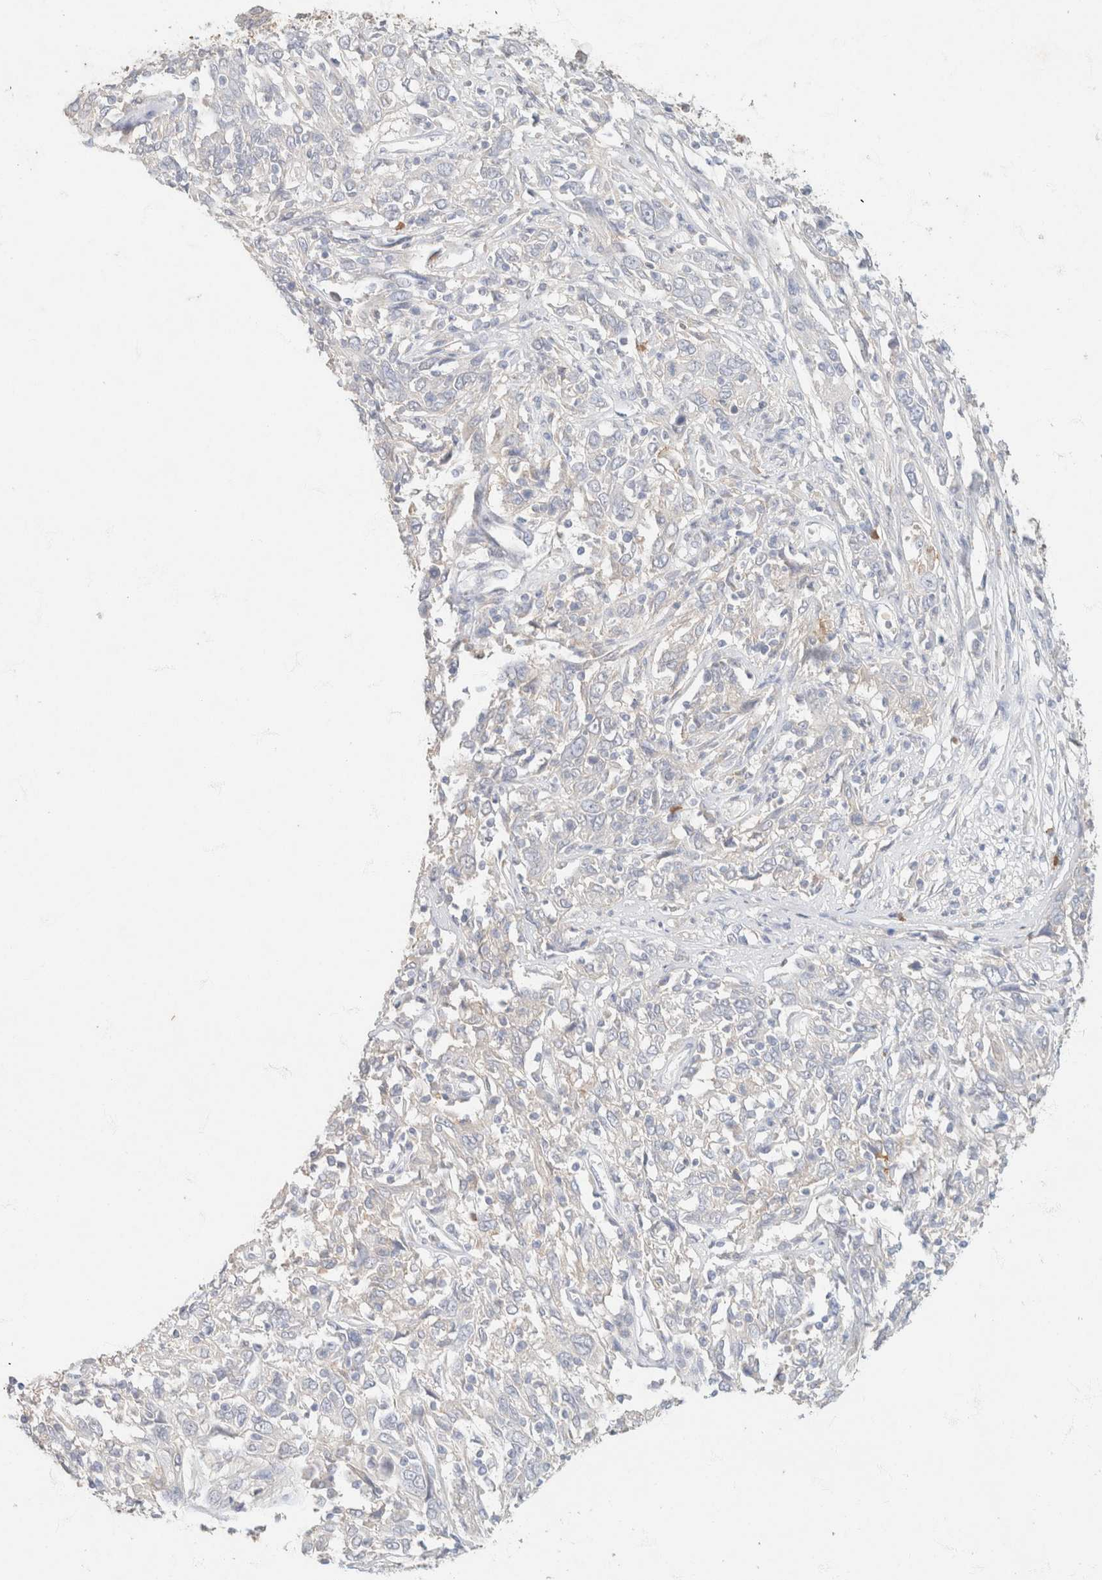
{"staining": {"intensity": "negative", "quantity": "none", "location": "none"}, "tissue": "cervical cancer", "cell_type": "Tumor cells", "image_type": "cancer", "snomed": [{"axis": "morphology", "description": "Squamous cell carcinoma, NOS"}, {"axis": "topography", "description": "Cervix"}], "caption": "The photomicrograph demonstrates no significant positivity in tumor cells of squamous cell carcinoma (cervical).", "gene": "CA12", "patient": {"sex": "female", "age": 46}}